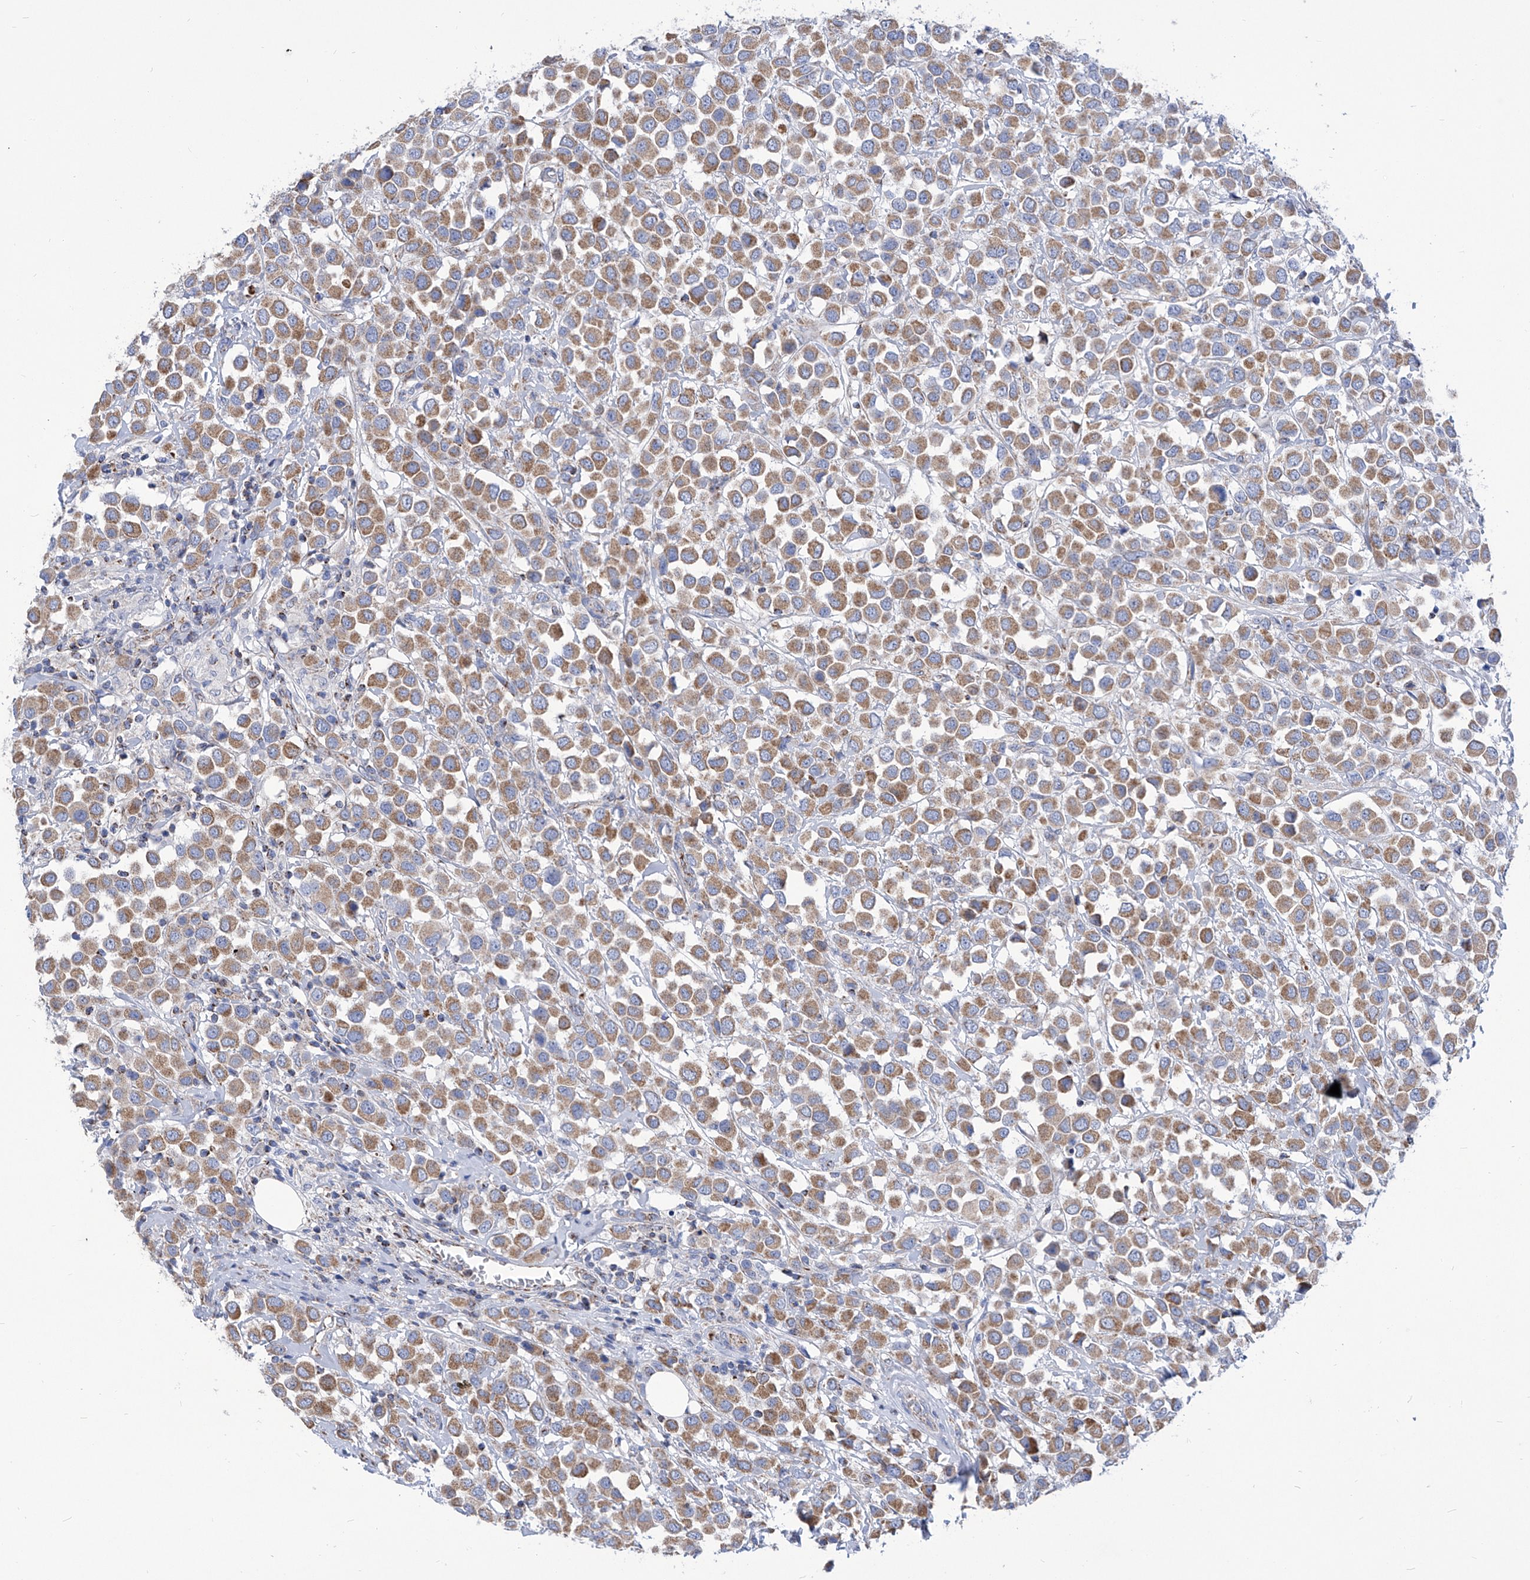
{"staining": {"intensity": "moderate", "quantity": ">75%", "location": "cytoplasmic/membranous"}, "tissue": "breast cancer", "cell_type": "Tumor cells", "image_type": "cancer", "snomed": [{"axis": "morphology", "description": "Duct carcinoma"}, {"axis": "topography", "description": "Breast"}], "caption": "Protein staining shows moderate cytoplasmic/membranous positivity in approximately >75% of tumor cells in breast cancer (intraductal carcinoma). (Brightfield microscopy of DAB IHC at high magnification).", "gene": "SRBD1", "patient": {"sex": "female", "age": 61}}